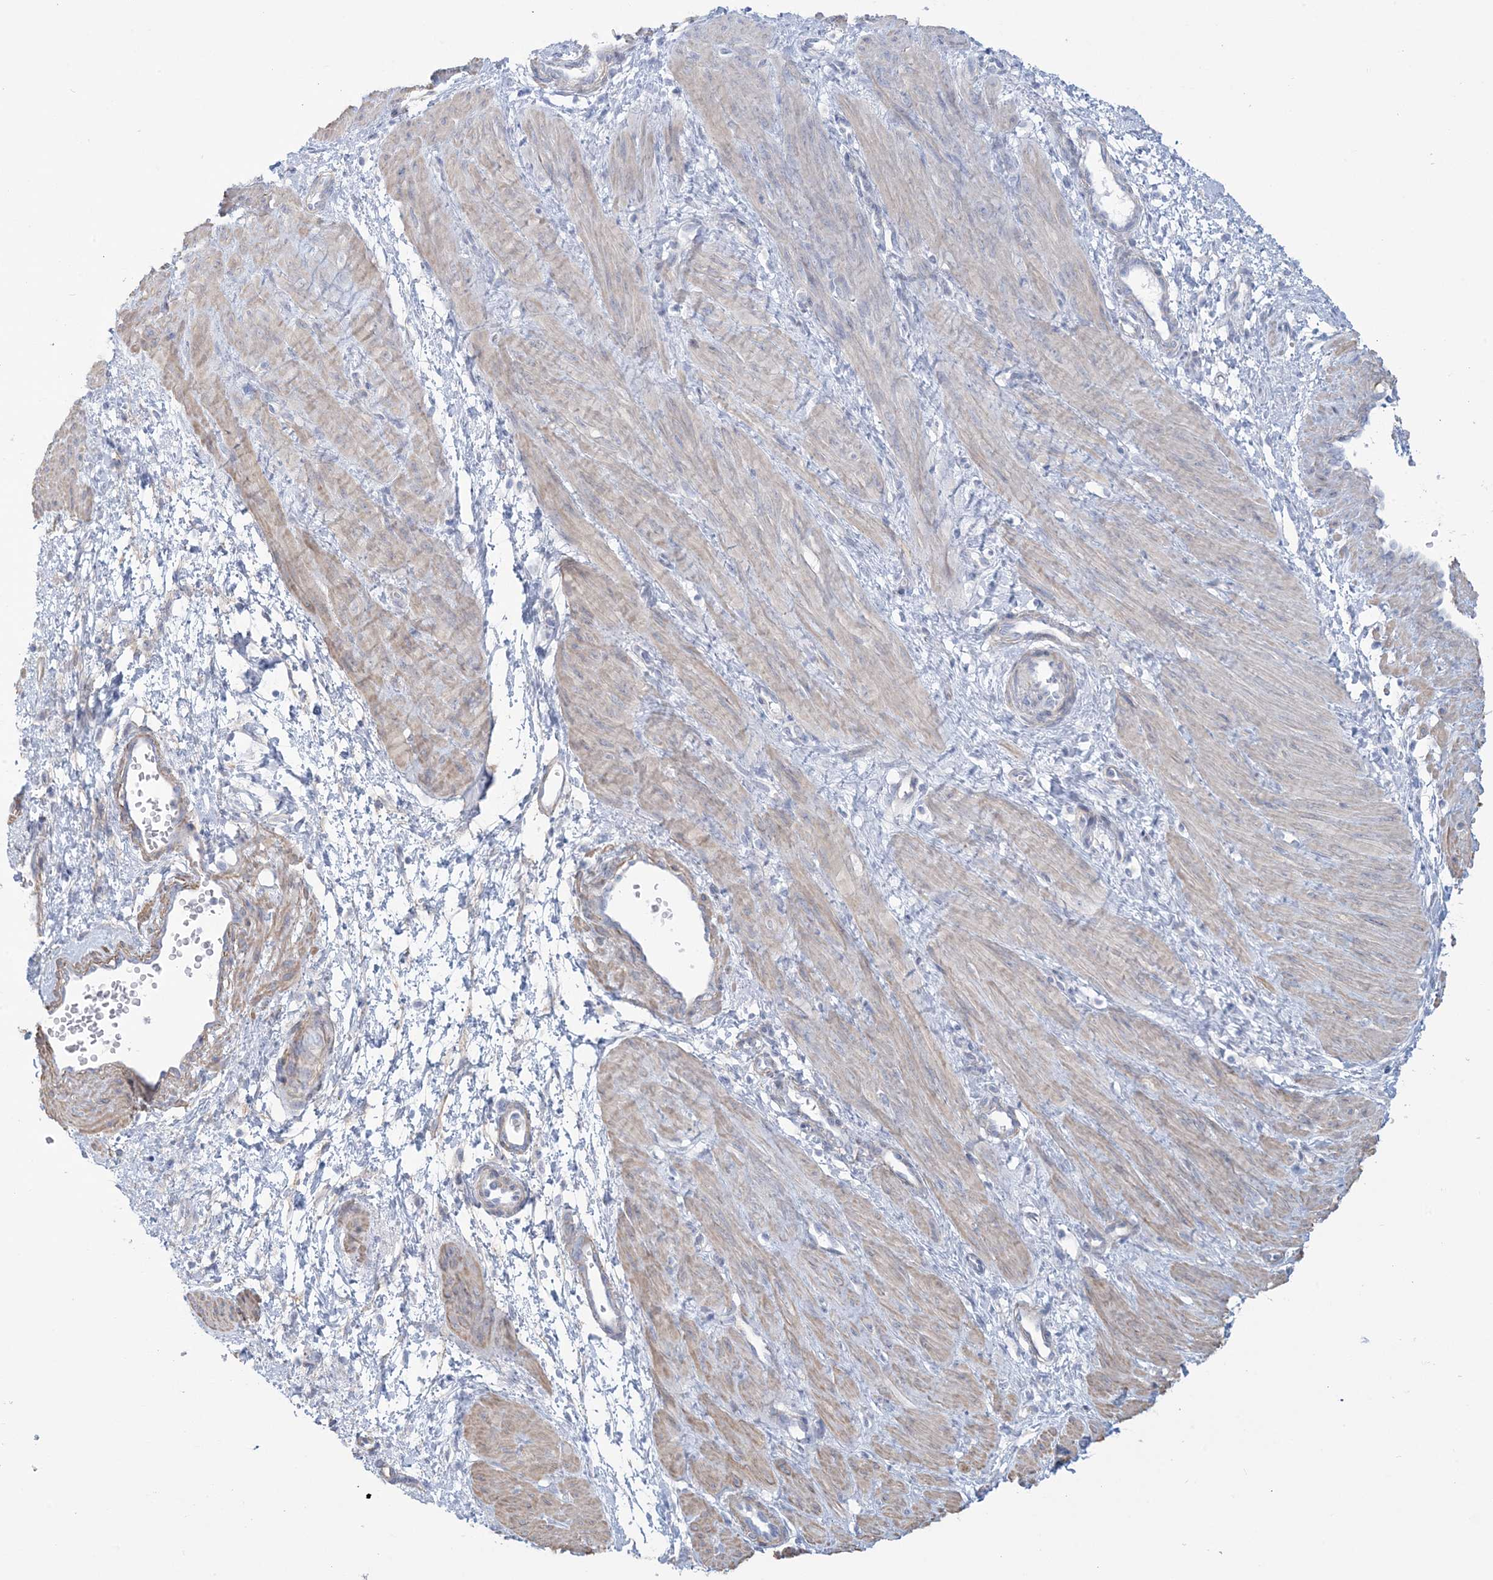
{"staining": {"intensity": "weak", "quantity": "<25%", "location": "cytoplasmic/membranous"}, "tissue": "smooth muscle", "cell_type": "Smooth muscle cells", "image_type": "normal", "snomed": [{"axis": "morphology", "description": "Normal tissue, NOS"}, {"axis": "topography", "description": "Endometrium"}], "caption": "DAB (3,3'-diaminobenzidine) immunohistochemical staining of unremarkable smooth muscle demonstrates no significant expression in smooth muscle cells.", "gene": "AGXT", "patient": {"sex": "female", "age": 33}}